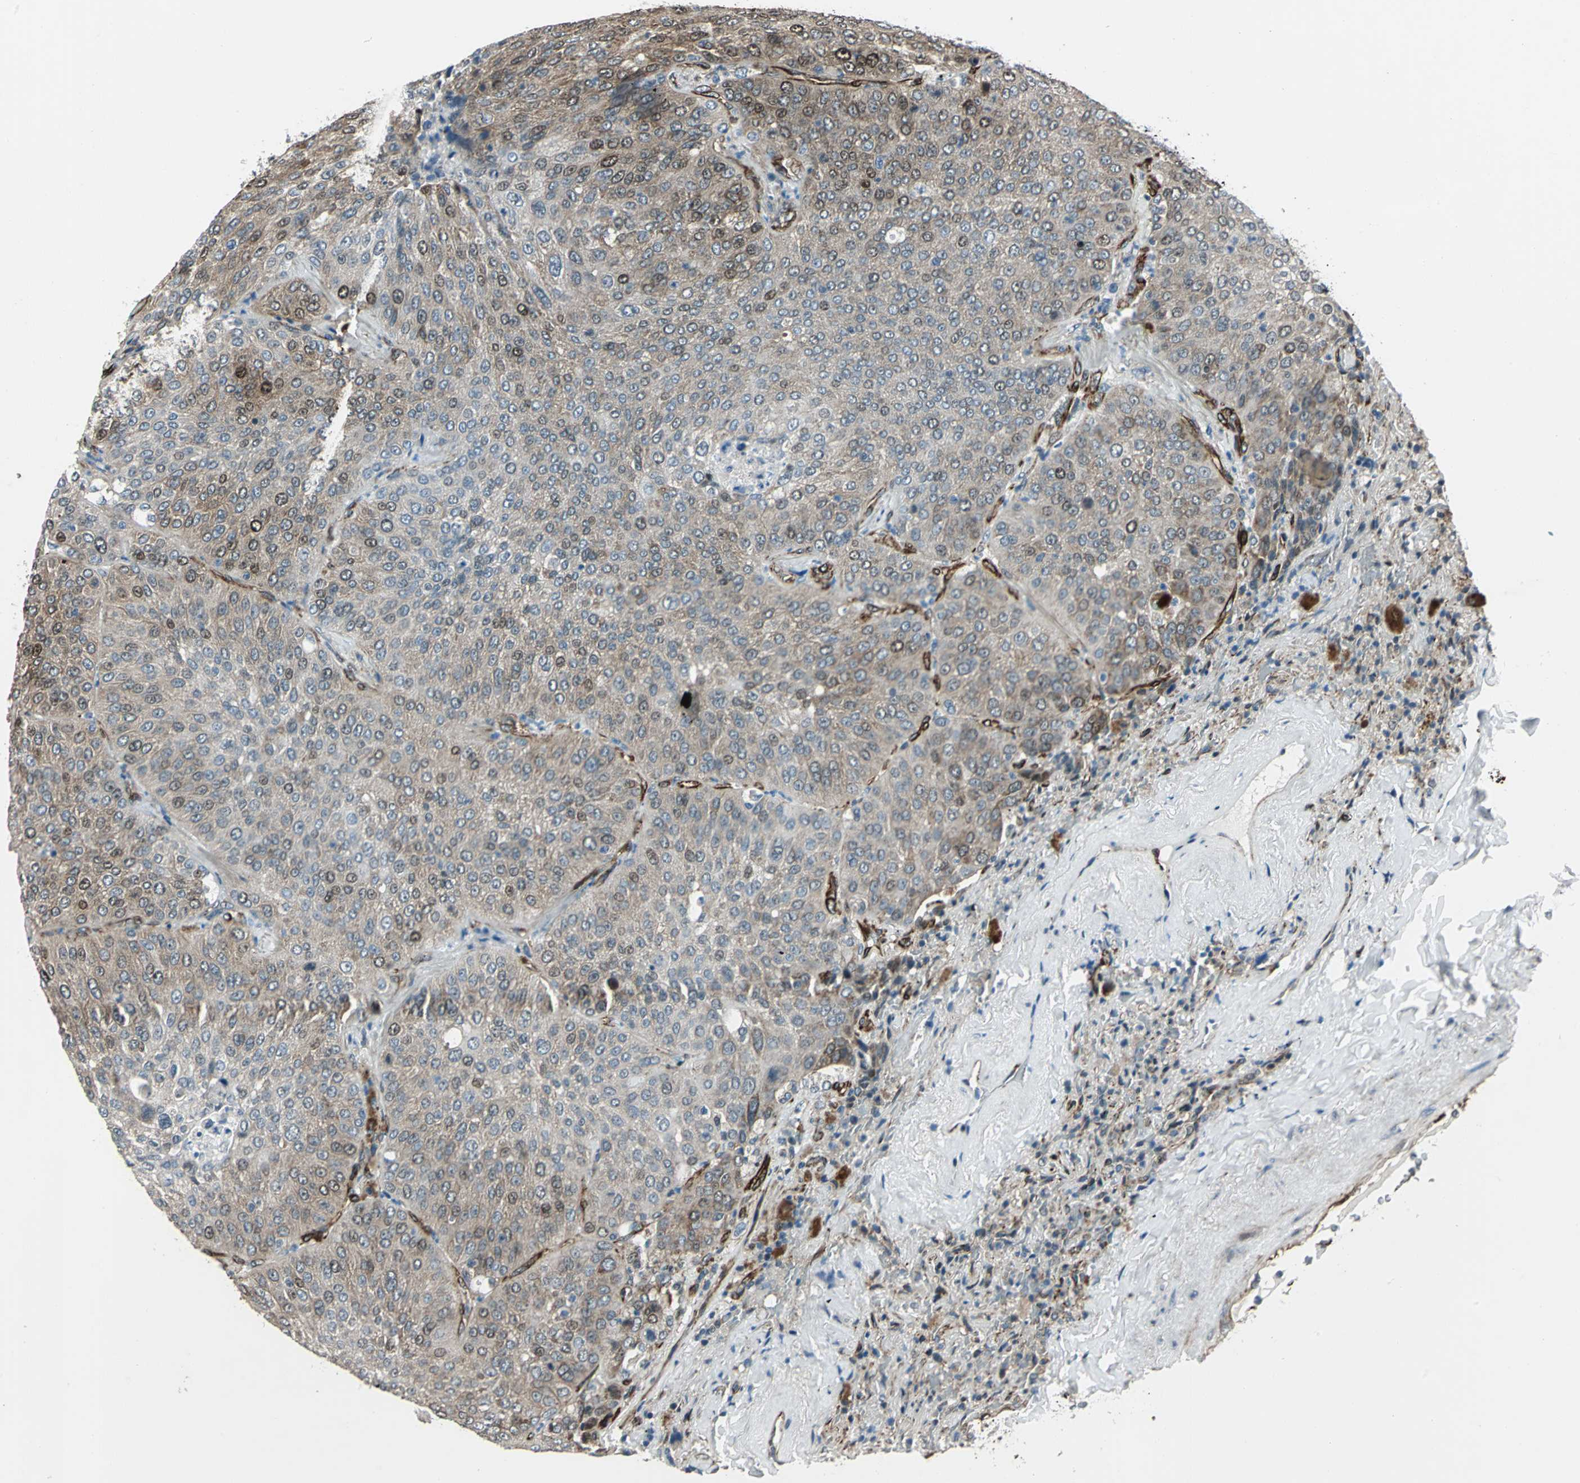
{"staining": {"intensity": "moderate", "quantity": ">75%", "location": "cytoplasmic/membranous,nuclear"}, "tissue": "lung cancer", "cell_type": "Tumor cells", "image_type": "cancer", "snomed": [{"axis": "morphology", "description": "Squamous cell carcinoma, NOS"}, {"axis": "topography", "description": "Lung"}], "caption": "This is a photomicrograph of IHC staining of lung squamous cell carcinoma, which shows moderate positivity in the cytoplasmic/membranous and nuclear of tumor cells.", "gene": "EXD2", "patient": {"sex": "male", "age": 54}}